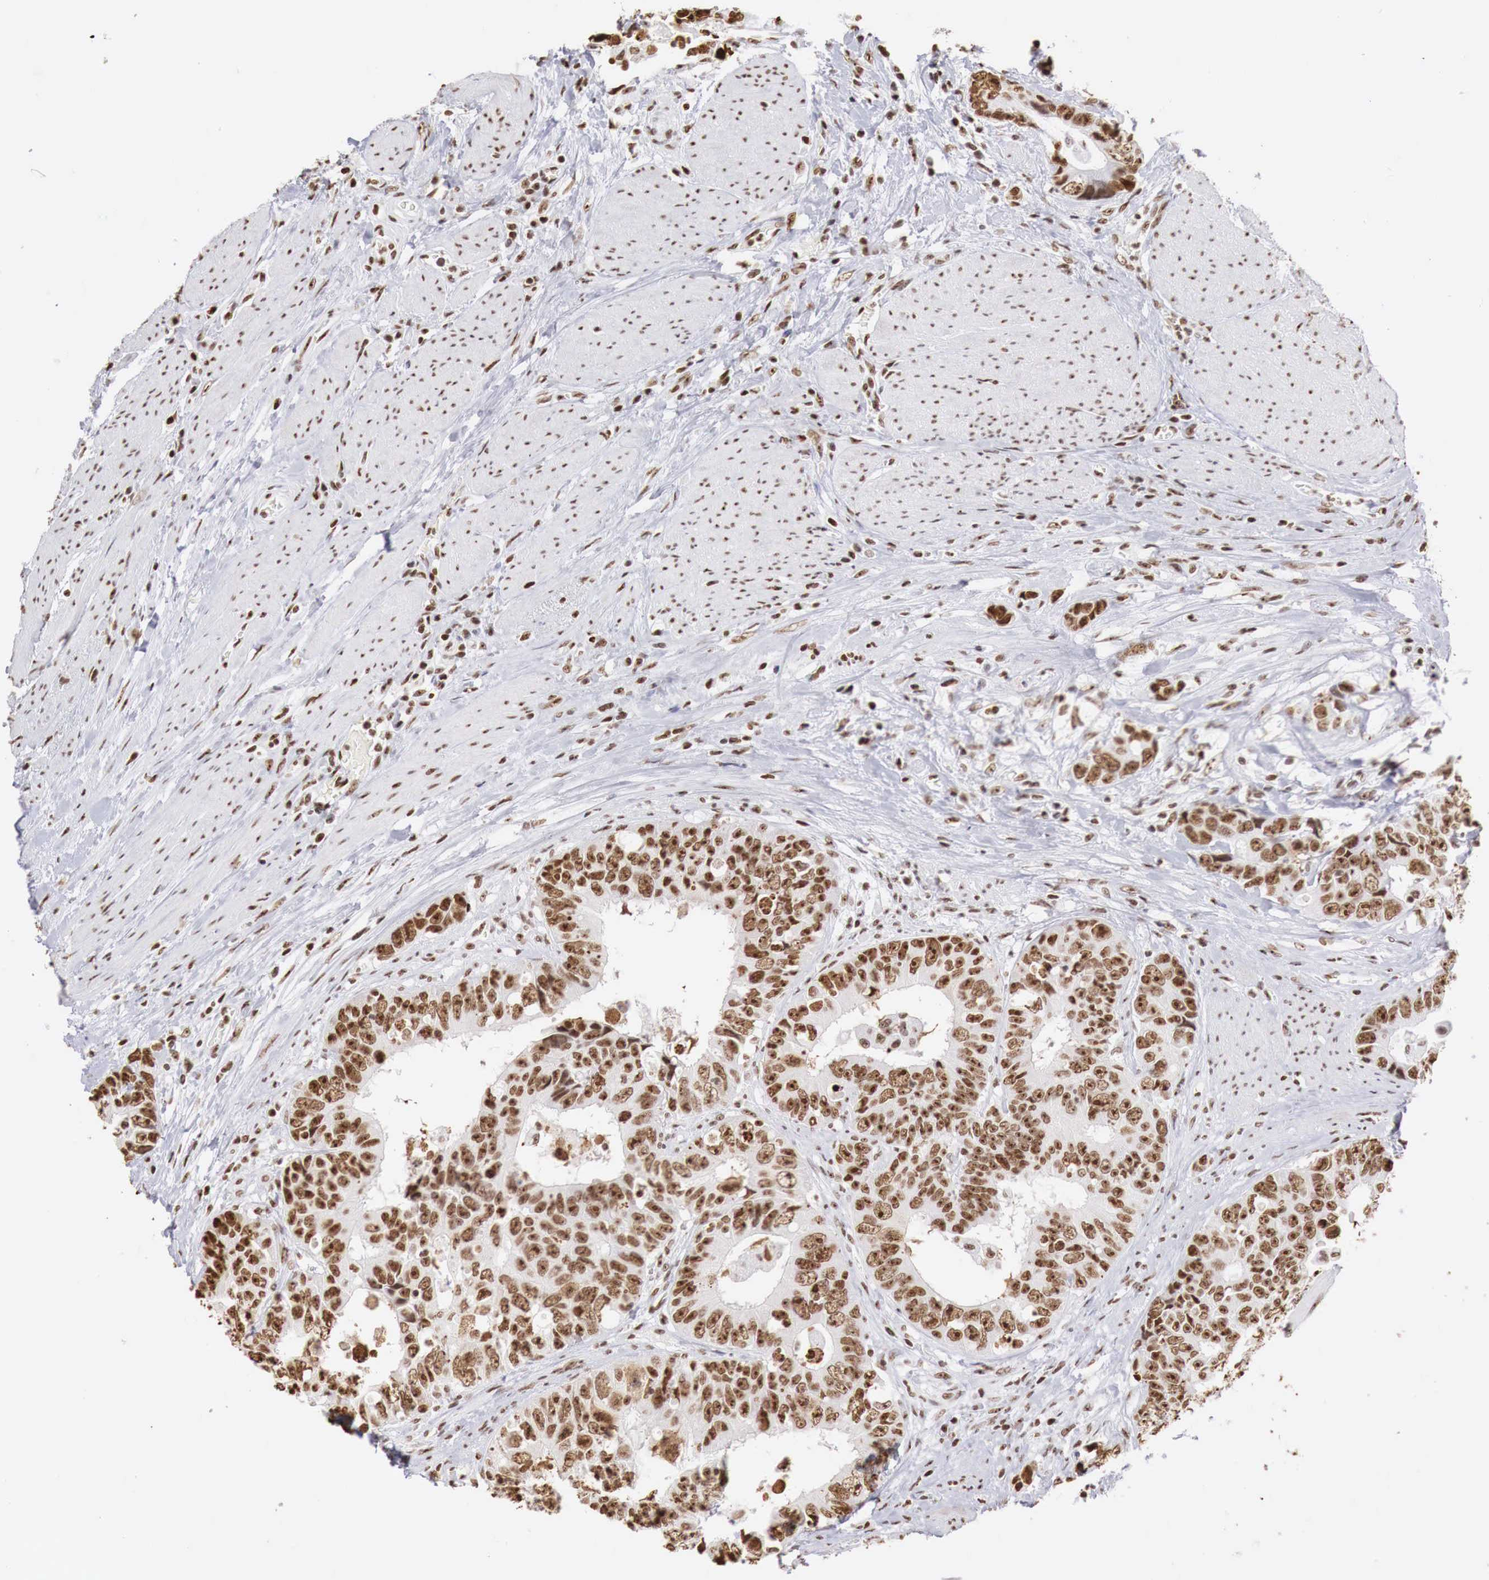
{"staining": {"intensity": "strong", "quantity": ">75%", "location": "nuclear"}, "tissue": "colorectal cancer", "cell_type": "Tumor cells", "image_type": "cancer", "snomed": [{"axis": "morphology", "description": "Adenocarcinoma, NOS"}, {"axis": "topography", "description": "Rectum"}], "caption": "This is an image of immunohistochemistry (IHC) staining of colorectal adenocarcinoma, which shows strong positivity in the nuclear of tumor cells.", "gene": "DKC1", "patient": {"sex": "female", "age": 67}}